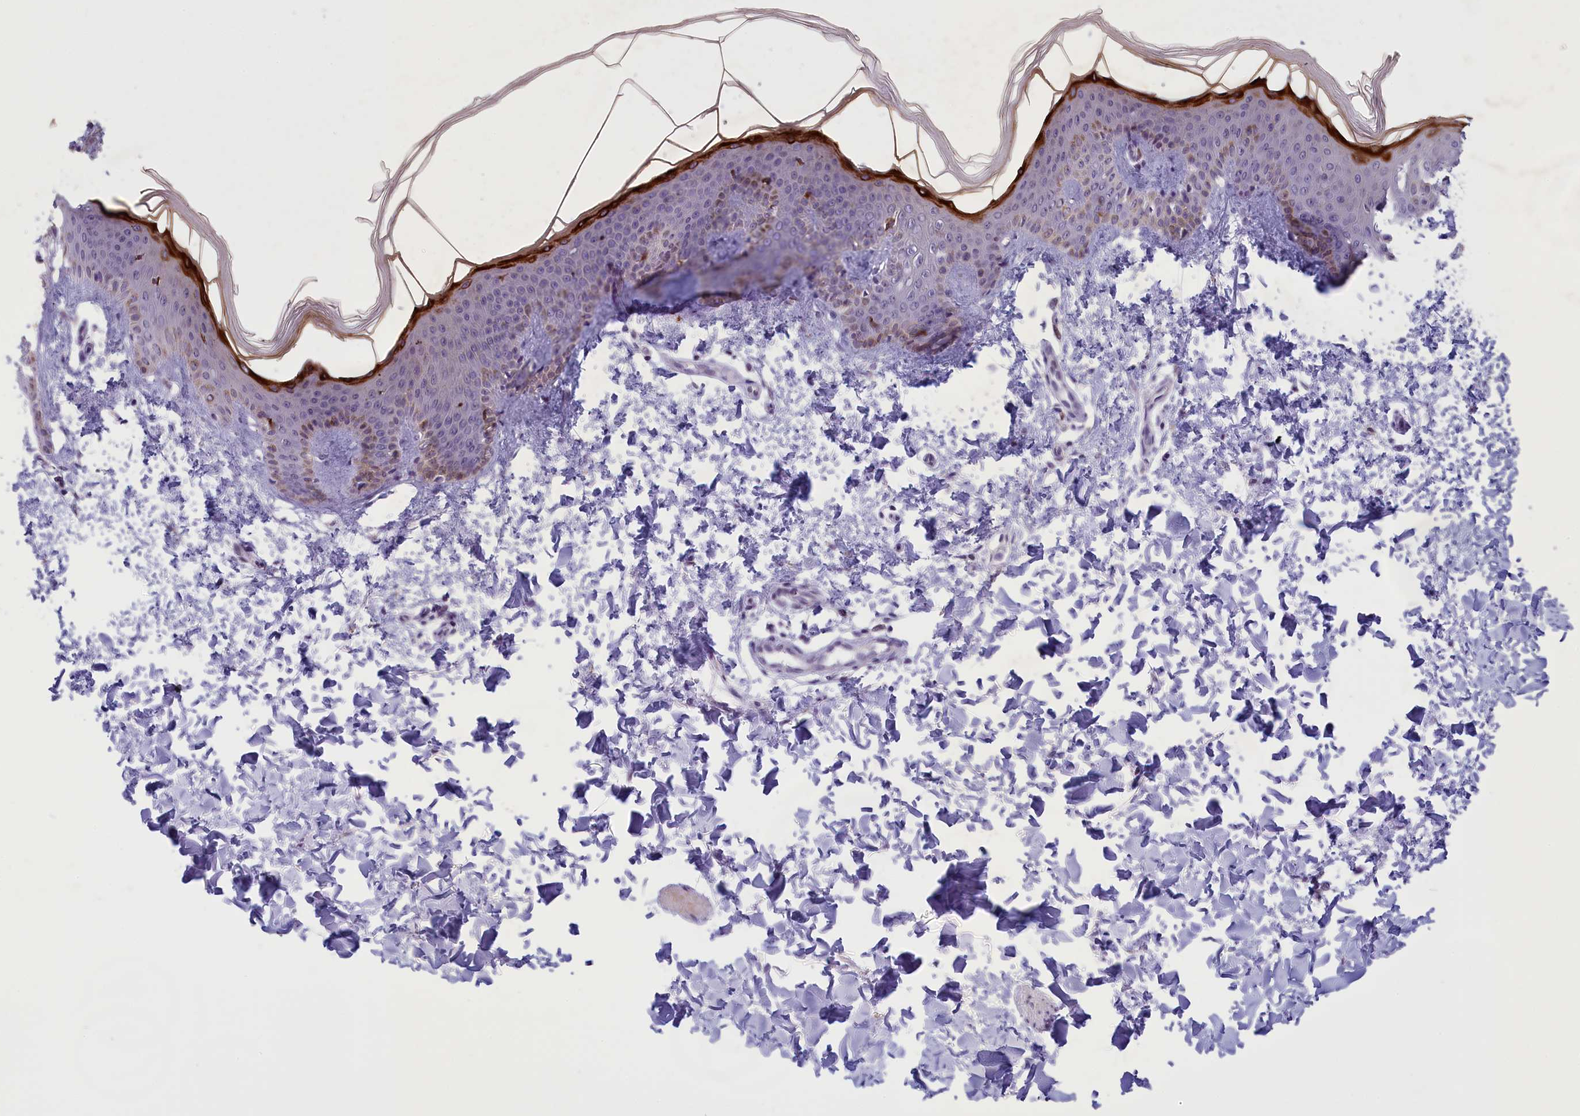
{"staining": {"intensity": "negative", "quantity": "none", "location": "none"}, "tissue": "skin", "cell_type": "Fibroblasts", "image_type": "normal", "snomed": [{"axis": "morphology", "description": "Normal tissue, NOS"}, {"axis": "topography", "description": "Skin"}], "caption": "A histopathology image of human skin is negative for staining in fibroblasts. (DAB IHC with hematoxylin counter stain).", "gene": "ELOA2", "patient": {"sex": "male", "age": 36}}